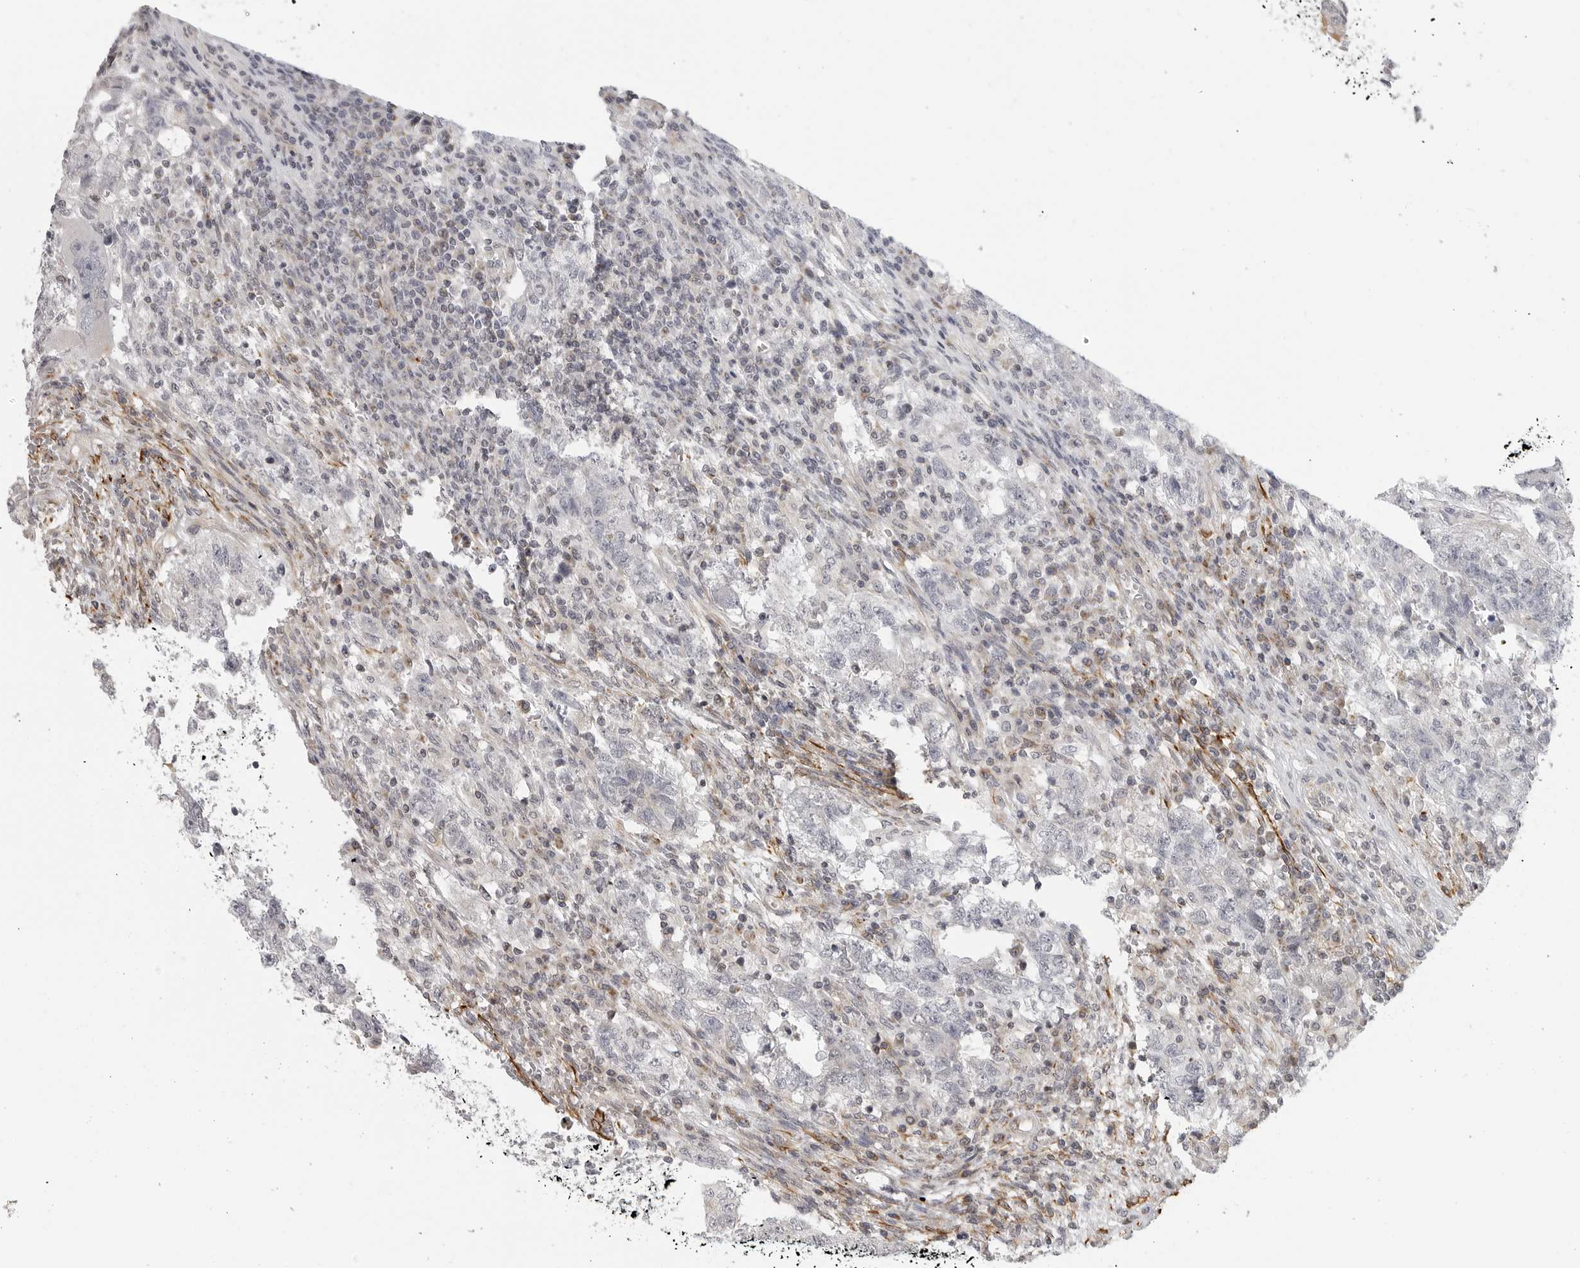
{"staining": {"intensity": "negative", "quantity": "none", "location": "none"}, "tissue": "testis cancer", "cell_type": "Tumor cells", "image_type": "cancer", "snomed": [{"axis": "morphology", "description": "Carcinoma, Embryonal, NOS"}, {"axis": "topography", "description": "Testis"}], "caption": "Immunohistochemical staining of human embryonal carcinoma (testis) demonstrates no significant positivity in tumor cells.", "gene": "MAP7D1", "patient": {"sex": "male", "age": 36}}